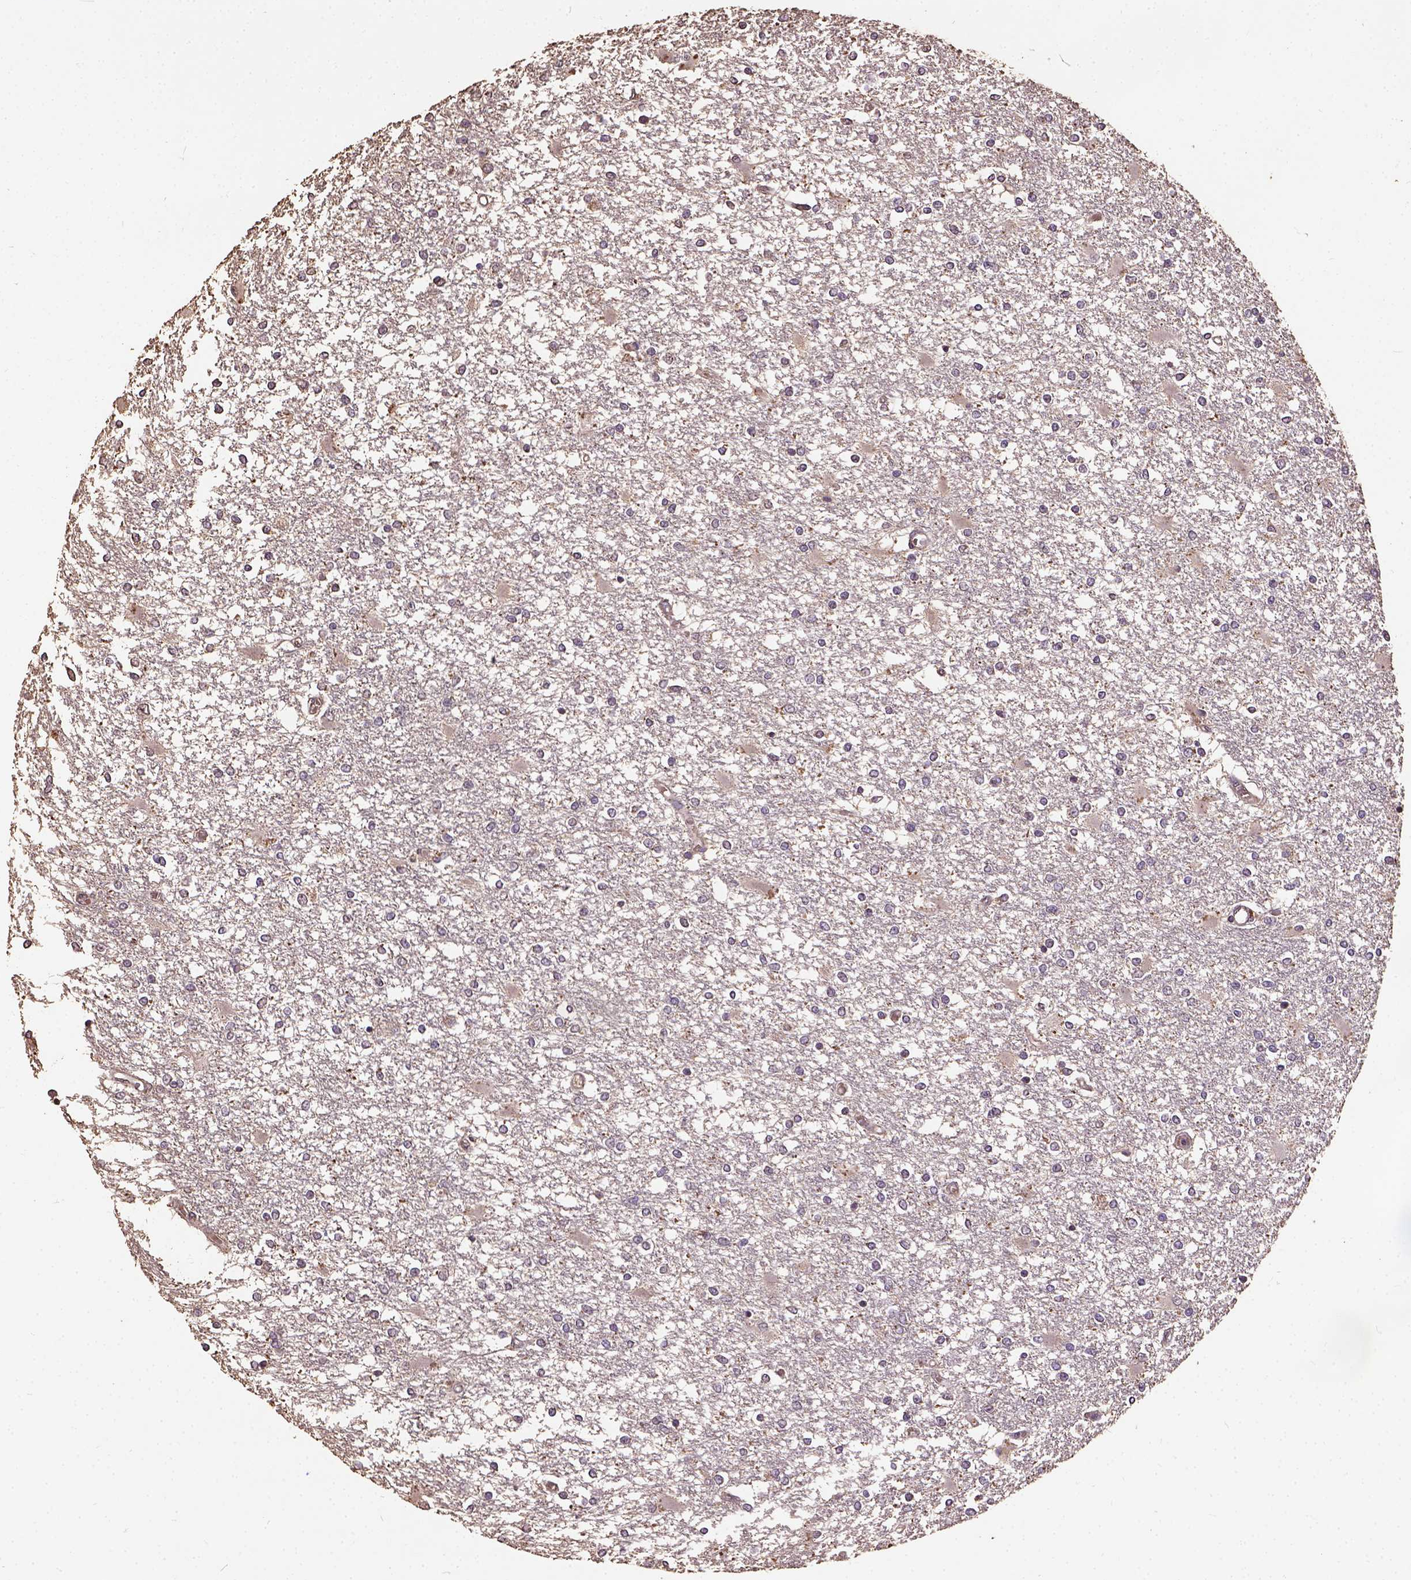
{"staining": {"intensity": "weak", "quantity": "<25%", "location": "cytoplasmic/membranous"}, "tissue": "glioma", "cell_type": "Tumor cells", "image_type": "cancer", "snomed": [{"axis": "morphology", "description": "Glioma, malignant, High grade"}, {"axis": "topography", "description": "Cerebral cortex"}], "caption": "This is a micrograph of immunohistochemistry staining of high-grade glioma (malignant), which shows no positivity in tumor cells.", "gene": "ATP1B3", "patient": {"sex": "male", "age": 79}}